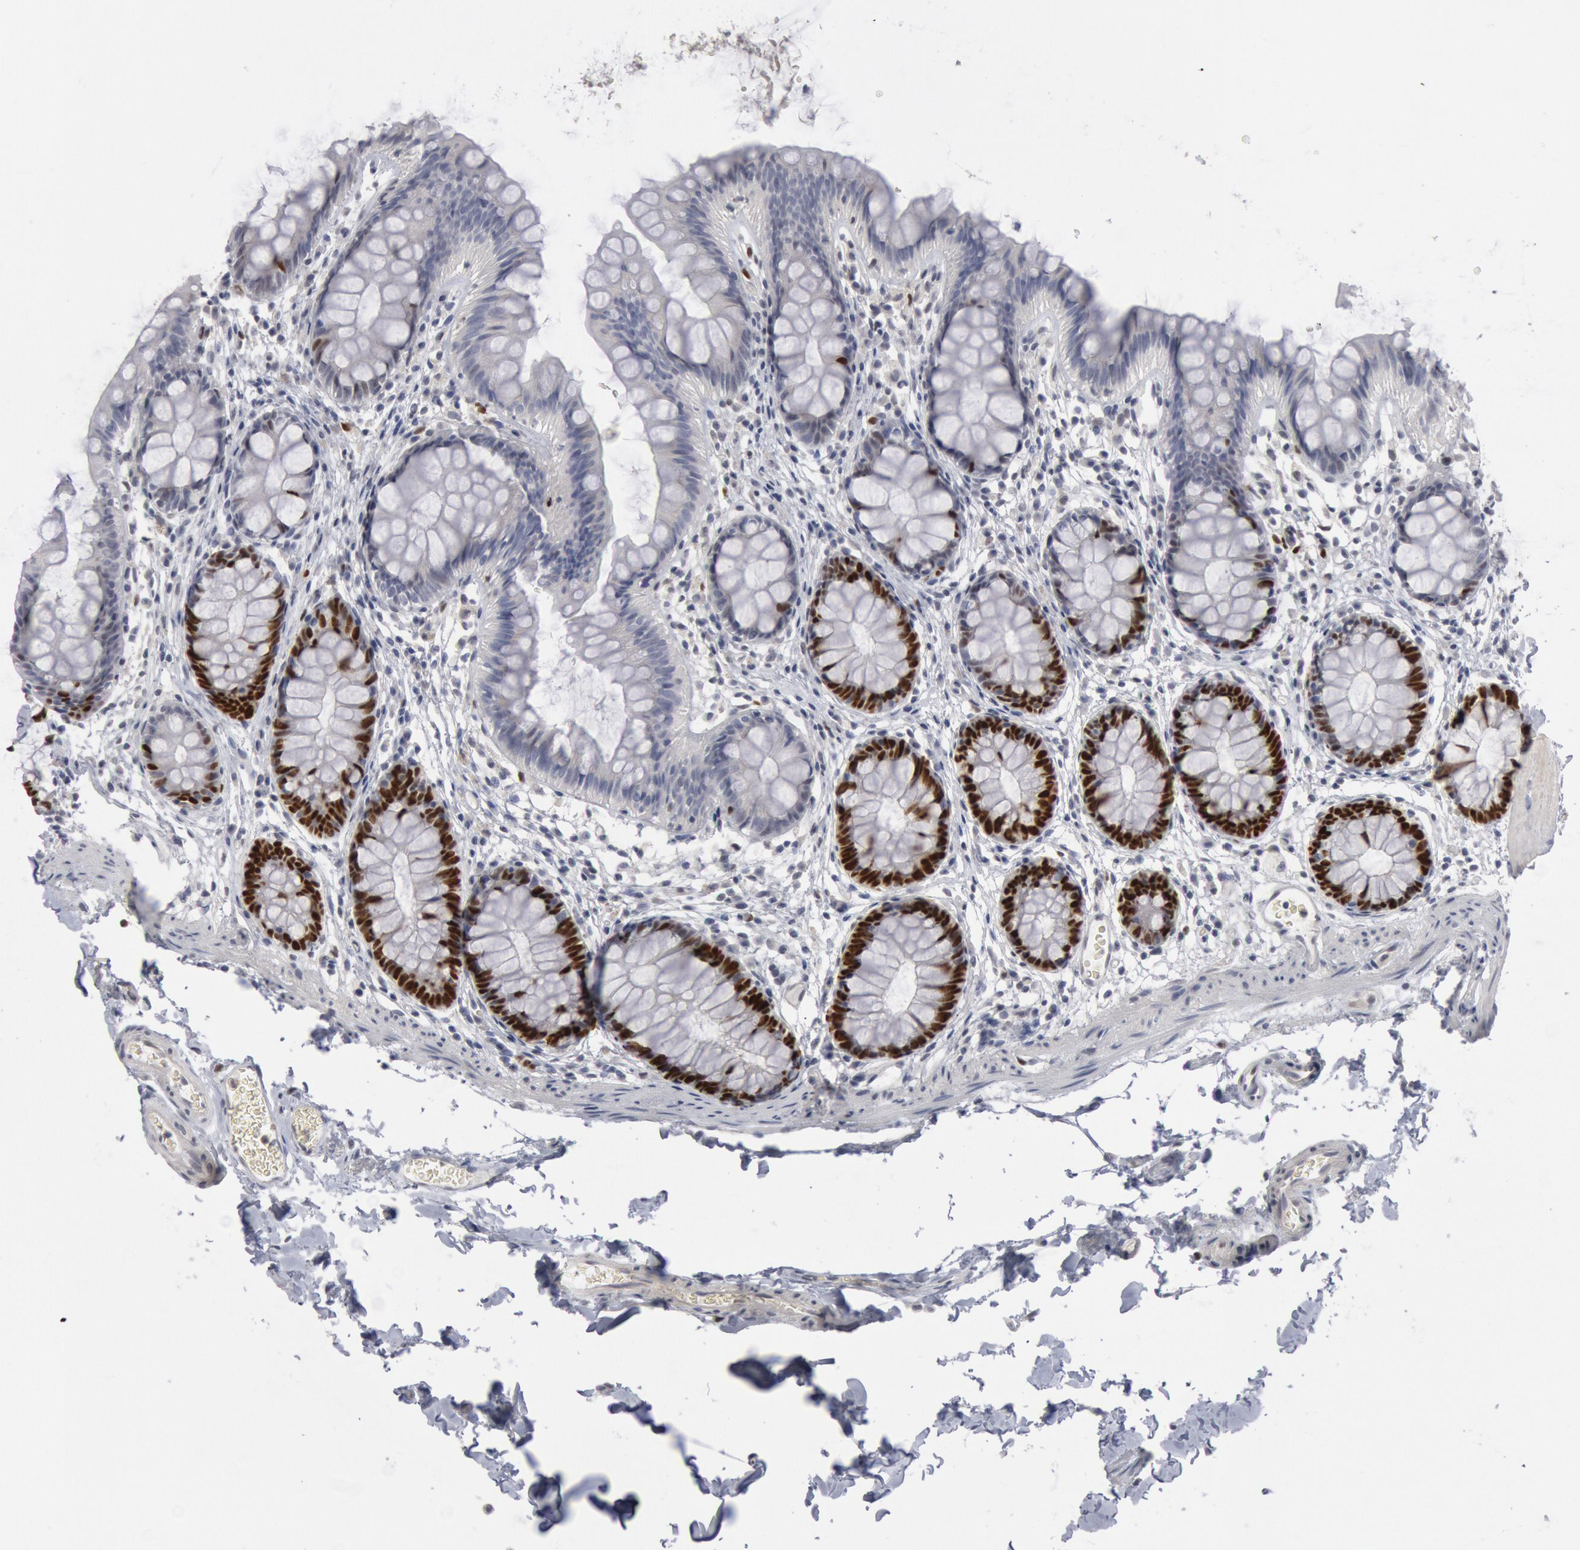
{"staining": {"intensity": "negative", "quantity": "none", "location": "none"}, "tissue": "colon", "cell_type": "Endothelial cells", "image_type": "normal", "snomed": [{"axis": "morphology", "description": "Normal tissue, NOS"}, {"axis": "topography", "description": "Smooth muscle"}, {"axis": "topography", "description": "Colon"}], "caption": "Micrograph shows no protein positivity in endothelial cells of benign colon. (Stains: DAB immunohistochemistry with hematoxylin counter stain, Microscopy: brightfield microscopy at high magnification).", "gene": "WDHD1", "patient": {"sex": "male", "age": 67}}